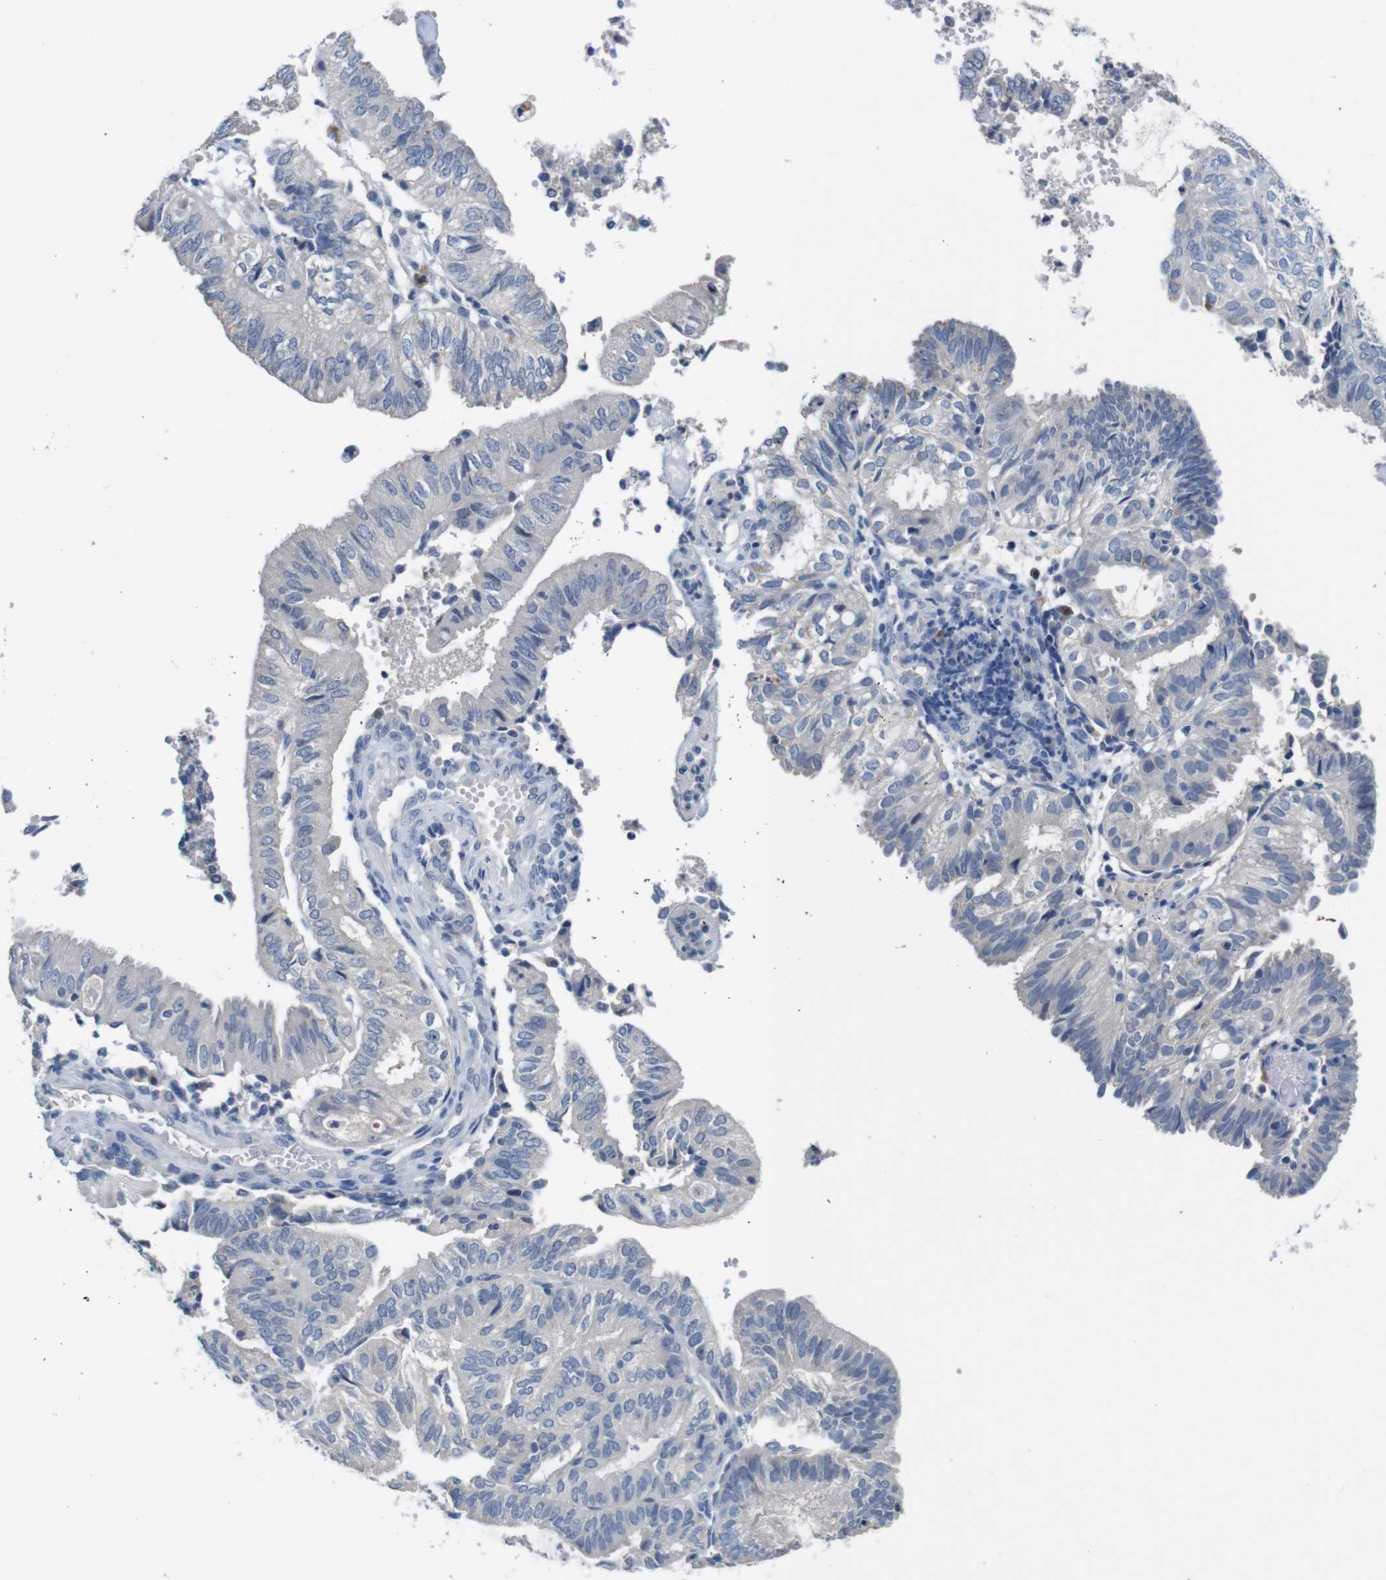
{"staining": {"intensity": "negative", "quantity": "none", "location": "none"}, "tissue": "endometrial cancer", "cell_type": "Tumor cells", "image_type": "cancer", "snomed": [{"axis": "morphology", "description": "Adenocarcinoma, NOS"}, {"axis": "topography", "description": "Uterus"}], "caption": "Protein analysis of endometrial cancer reveals no significant positivity in tumor cells.", "gene": "SLC2A8", "patient": {"sex": "female", "age": 60}}